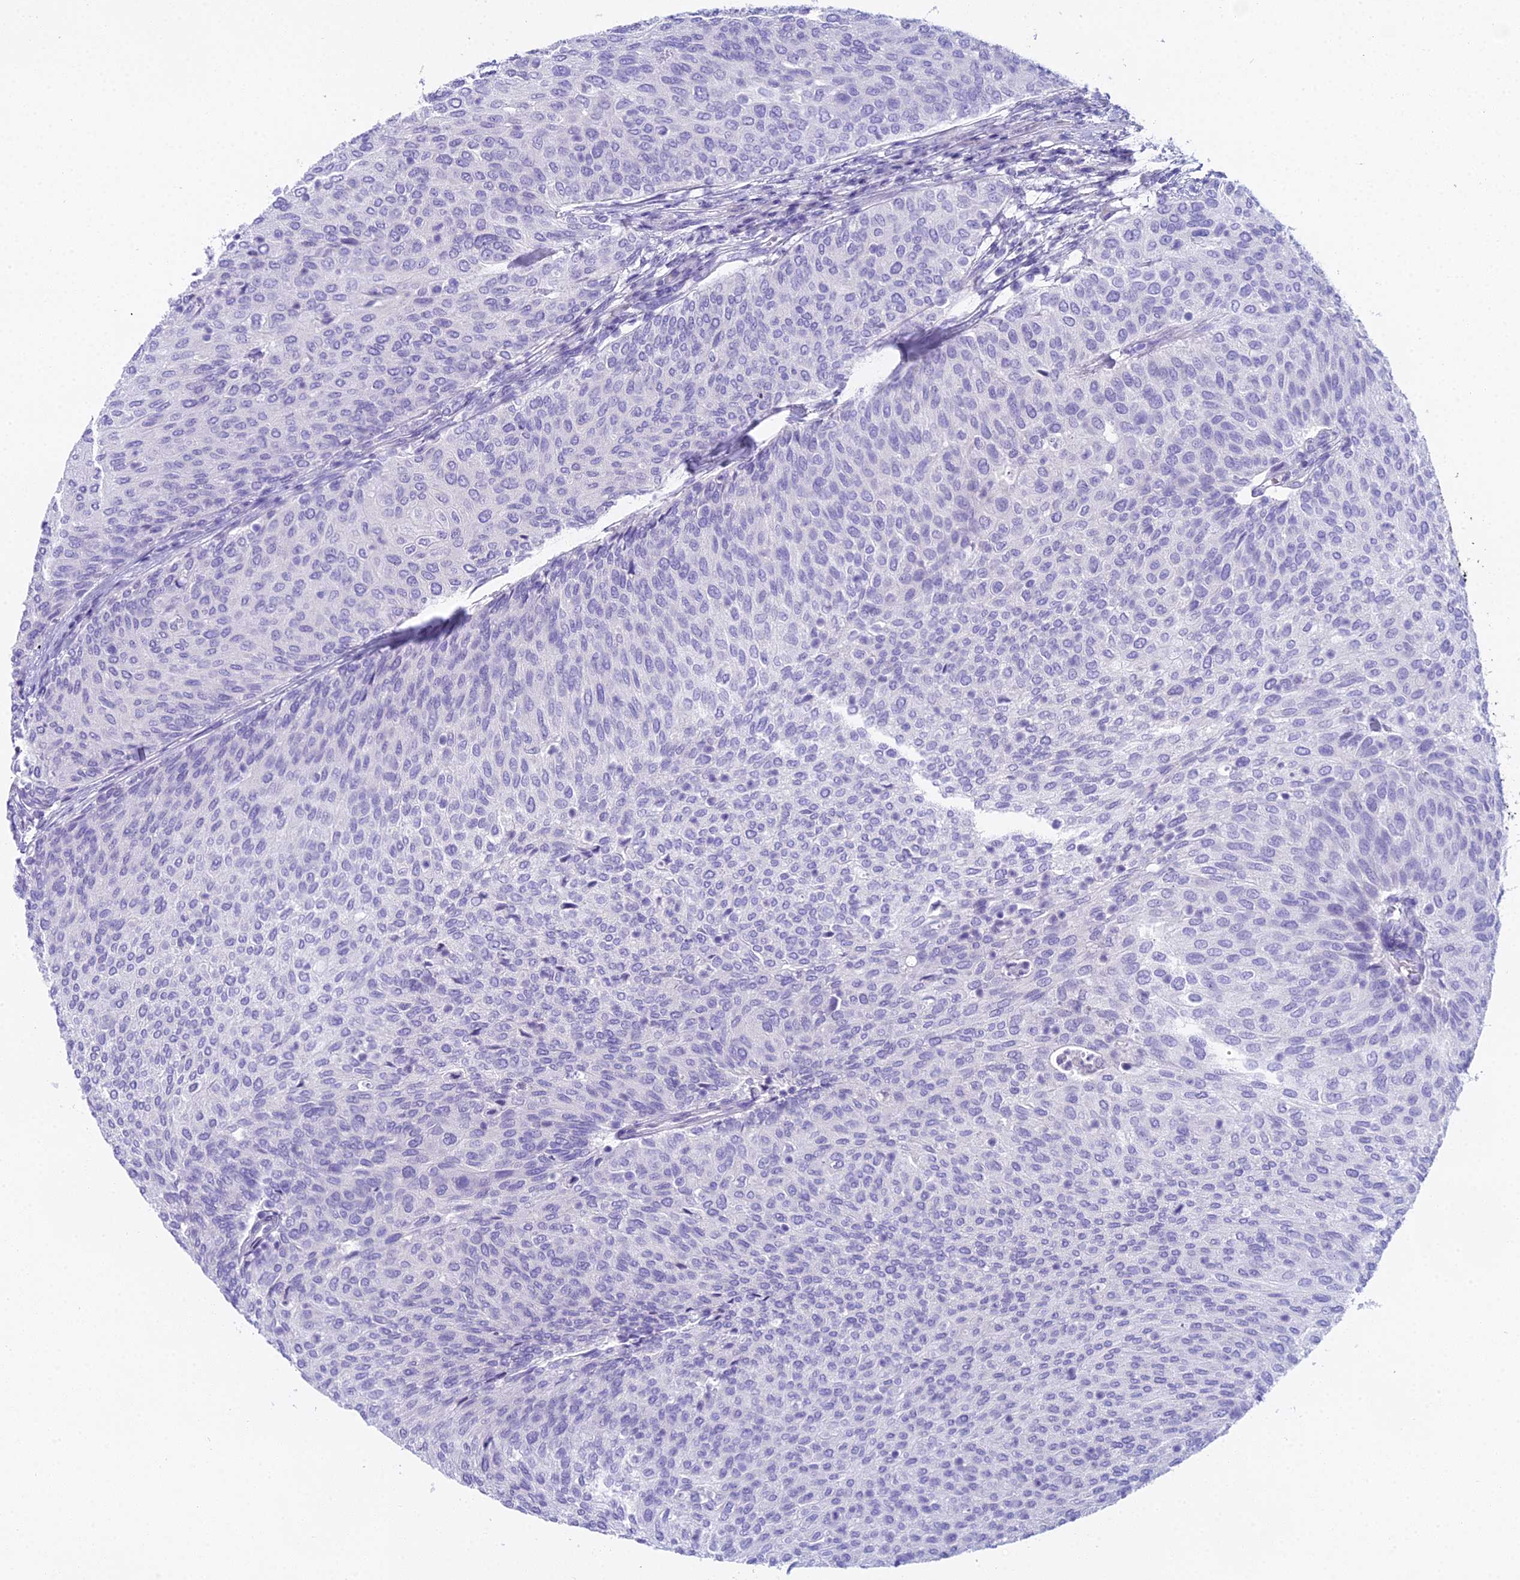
{"staining": {"intensity": "negative", "quantity": "none", "location": "none"}, "tissue": "urothelial cancer", "cell_type": "Tumor cells", "image_type": "cancer", "snomed": [{"axis": "morphology", "description": "Urothelial carcinoma, Low grade"}, {"axis": "topography", "description": "Urinary bladder"}], "caption": "Immunohistochemistry photomicrograph of urothelial carcinoma (low-grade) stained for a protein (brown), which reveals no staining in tumor cells.", "gene": "UNC80", "patient": {"sex": "female", "age": 79}}